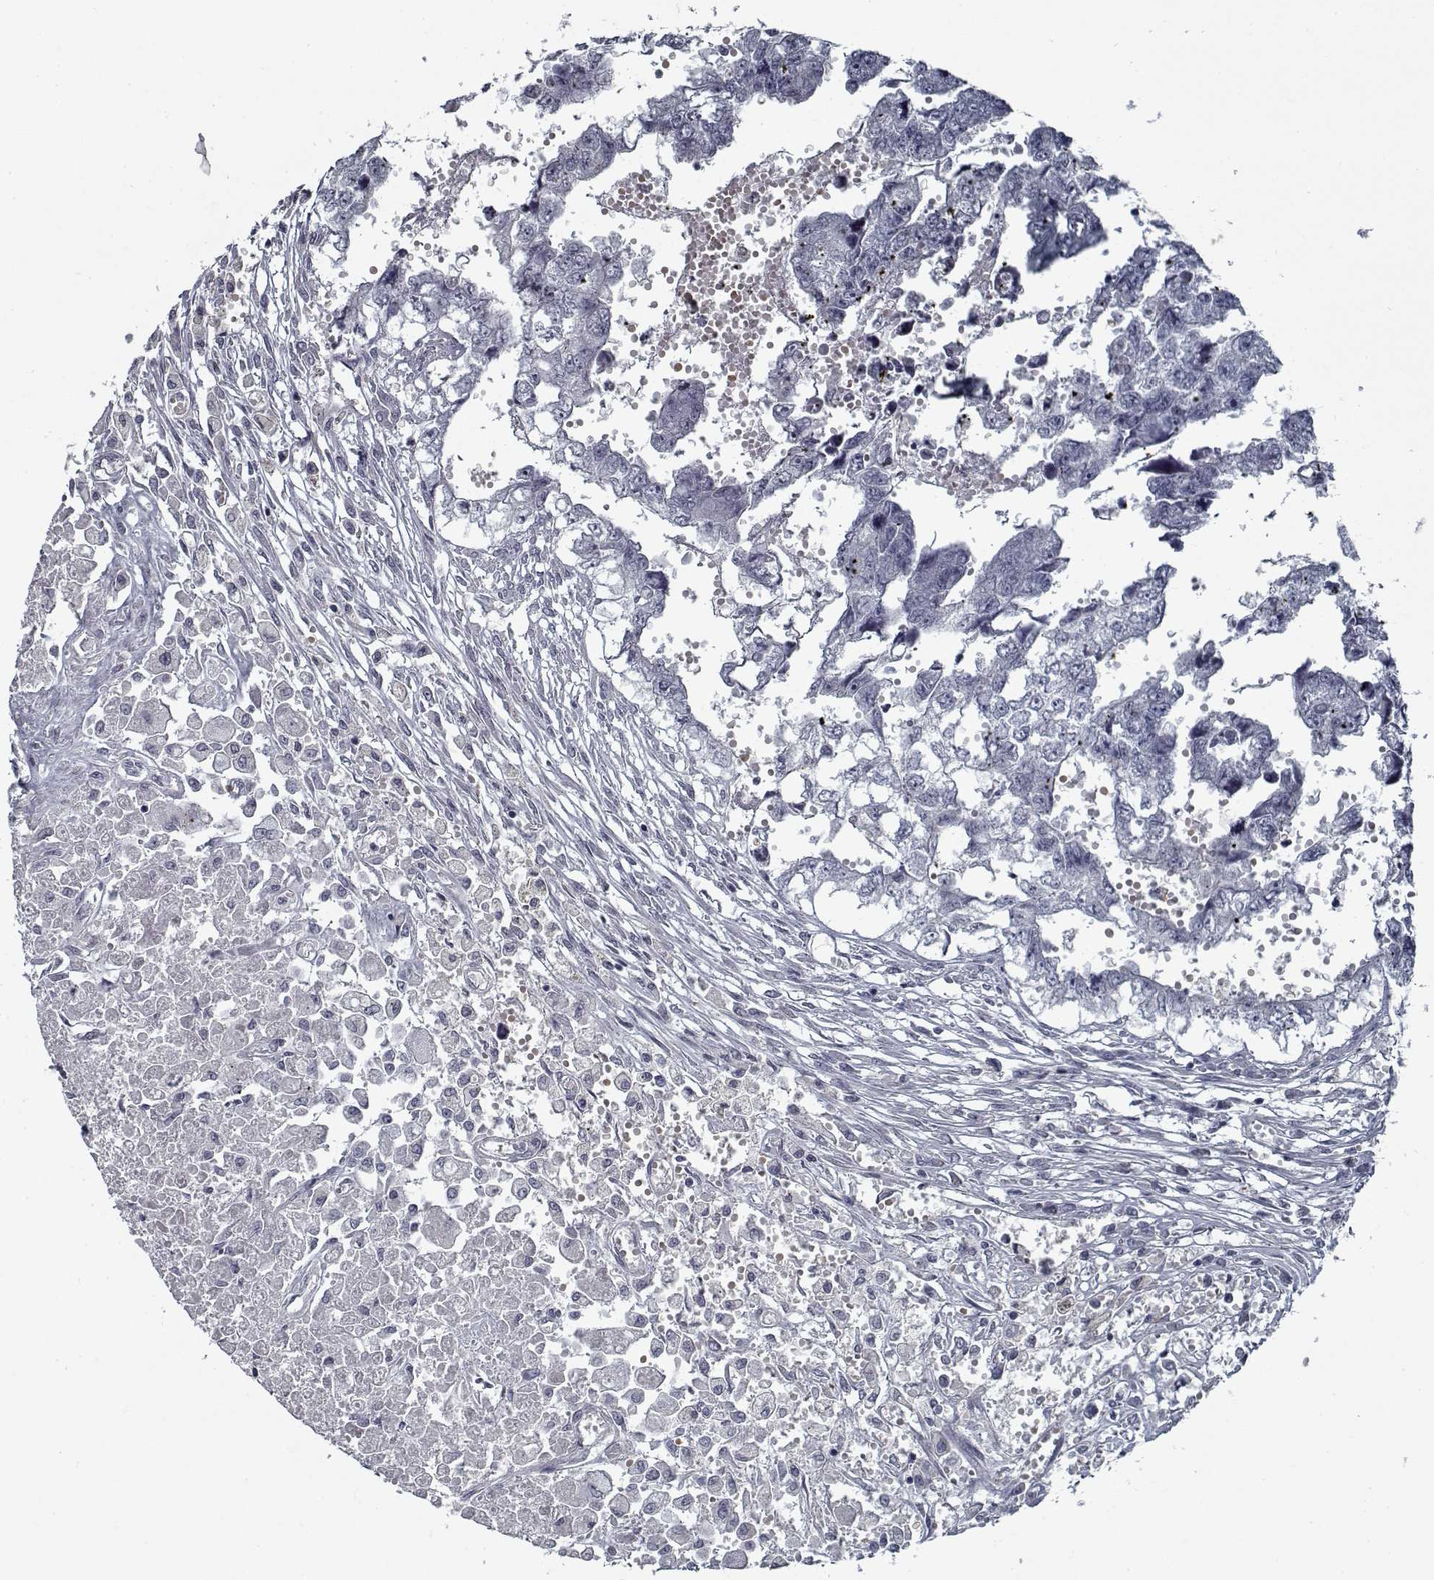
{"staining": {"intensity": "negative", "quantity": "none", "location": "none"}, "tissue": "testis cancer", "cell_type": "Tumor cells", "image_type": "cancer", "snomed": [{"axis": "morphology", "description": "Carcinoma, Embryonal, NOS"}, {"axis": "morphology", "description": "Teratoma, malignant, NOS"}, {"axis": "topography", "description": "Testis"}], "caption": "This is an IHC image of human embryonal carcinoma (testis). There is no expression in tumor cells.", "gene": "GAD2", "patient": {"sex": "male", "age": 44}}